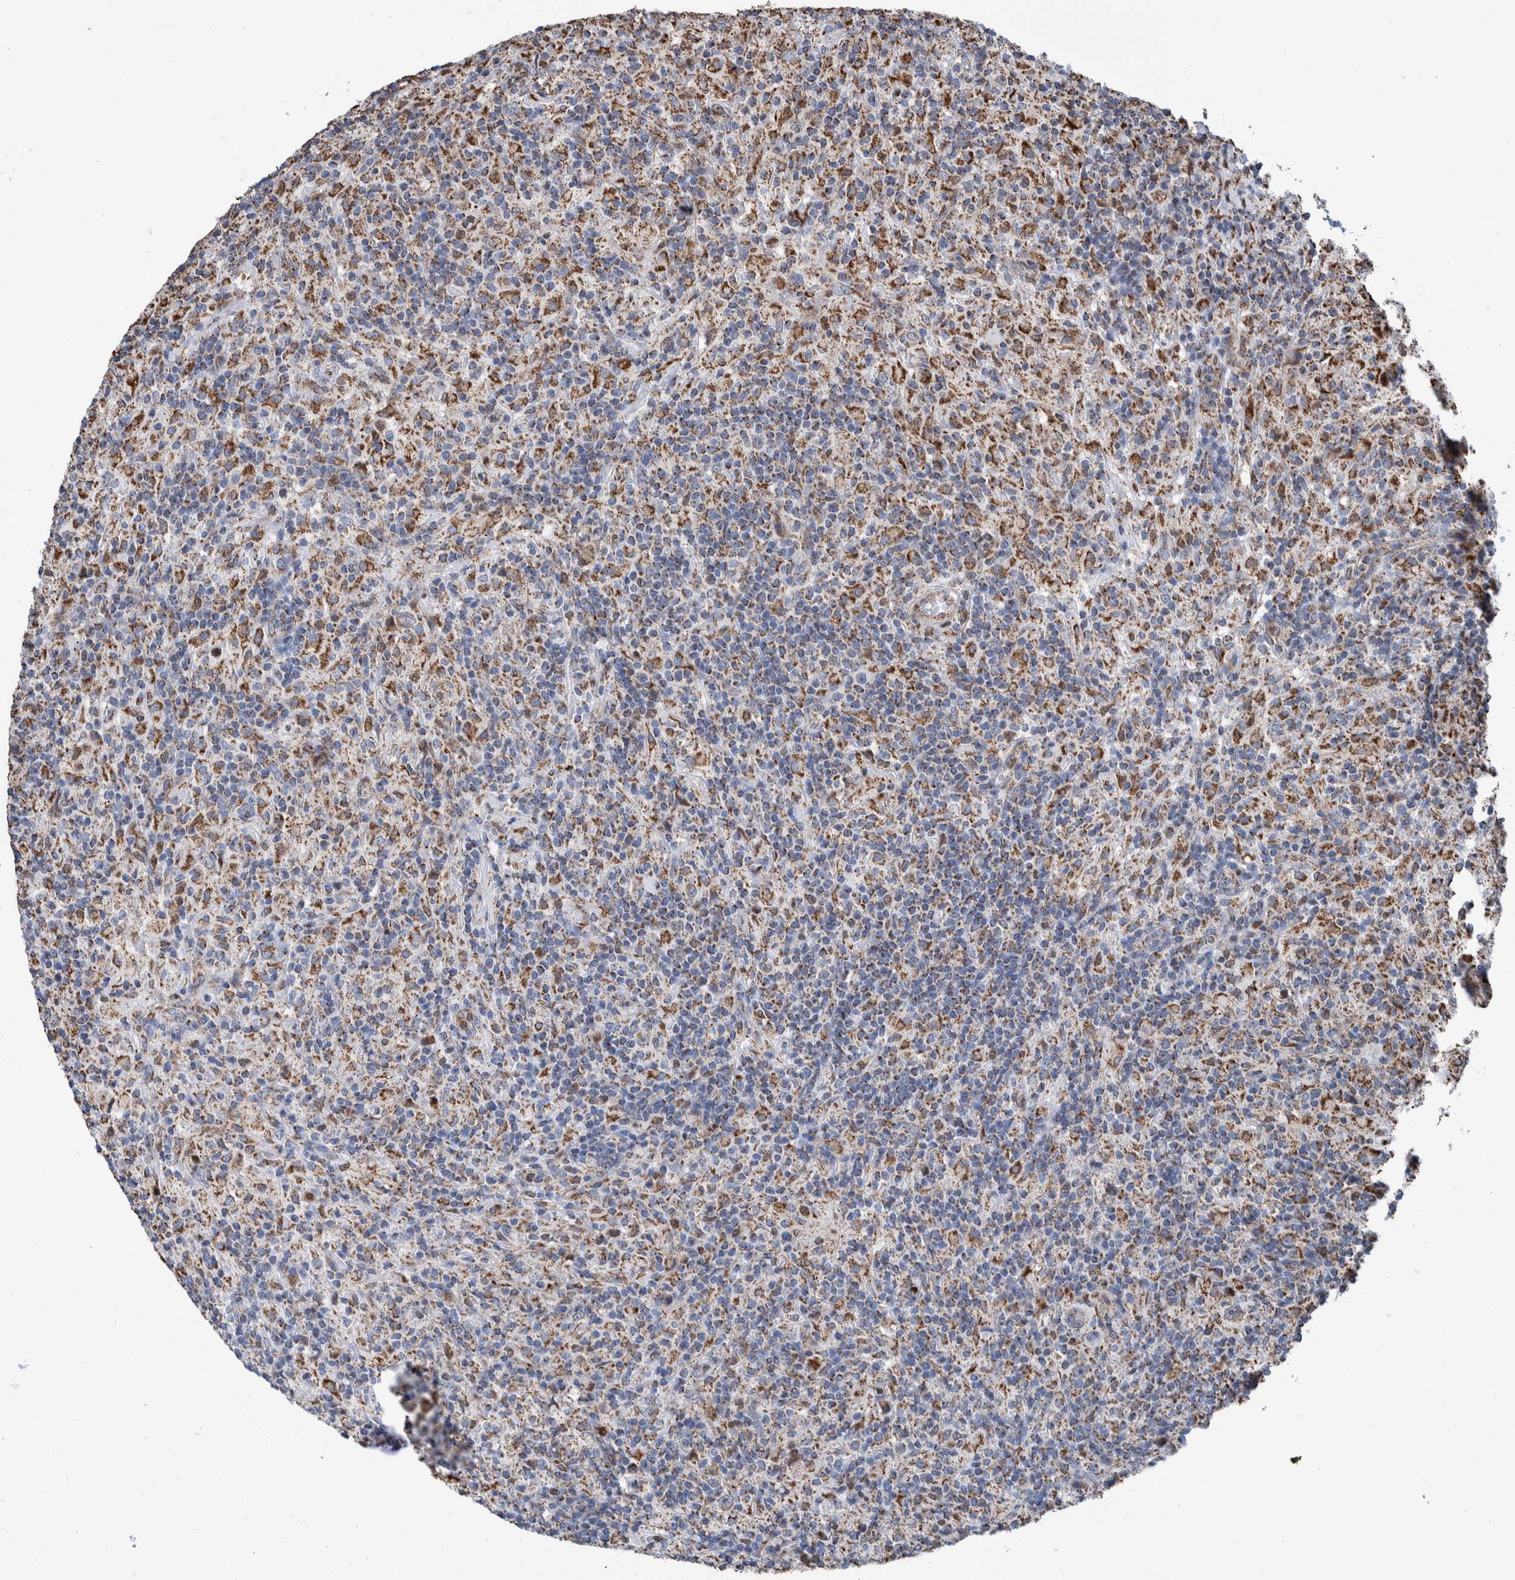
{"staining": {"intensity": "moderate", "quantity": "<25%", "location": "cytoplasmic/membranous"}, "tissue": "lymphoma", "cell_type": "Tumor cells", "image_type": "cancer", "snomed": [{"axis": "morphology", "description": "Hodgkin's disease, NOS"}, {"axis": "topography", "description": "Lymph node"}], "caption": "Human Hodgkin's disease stained with a brown dye displays moderate cytoplasmic/membranous positive expression in approximately <25% of tumor cells.", "gene": "DECR1", "patient": {"sex": "male", "age": 70}}